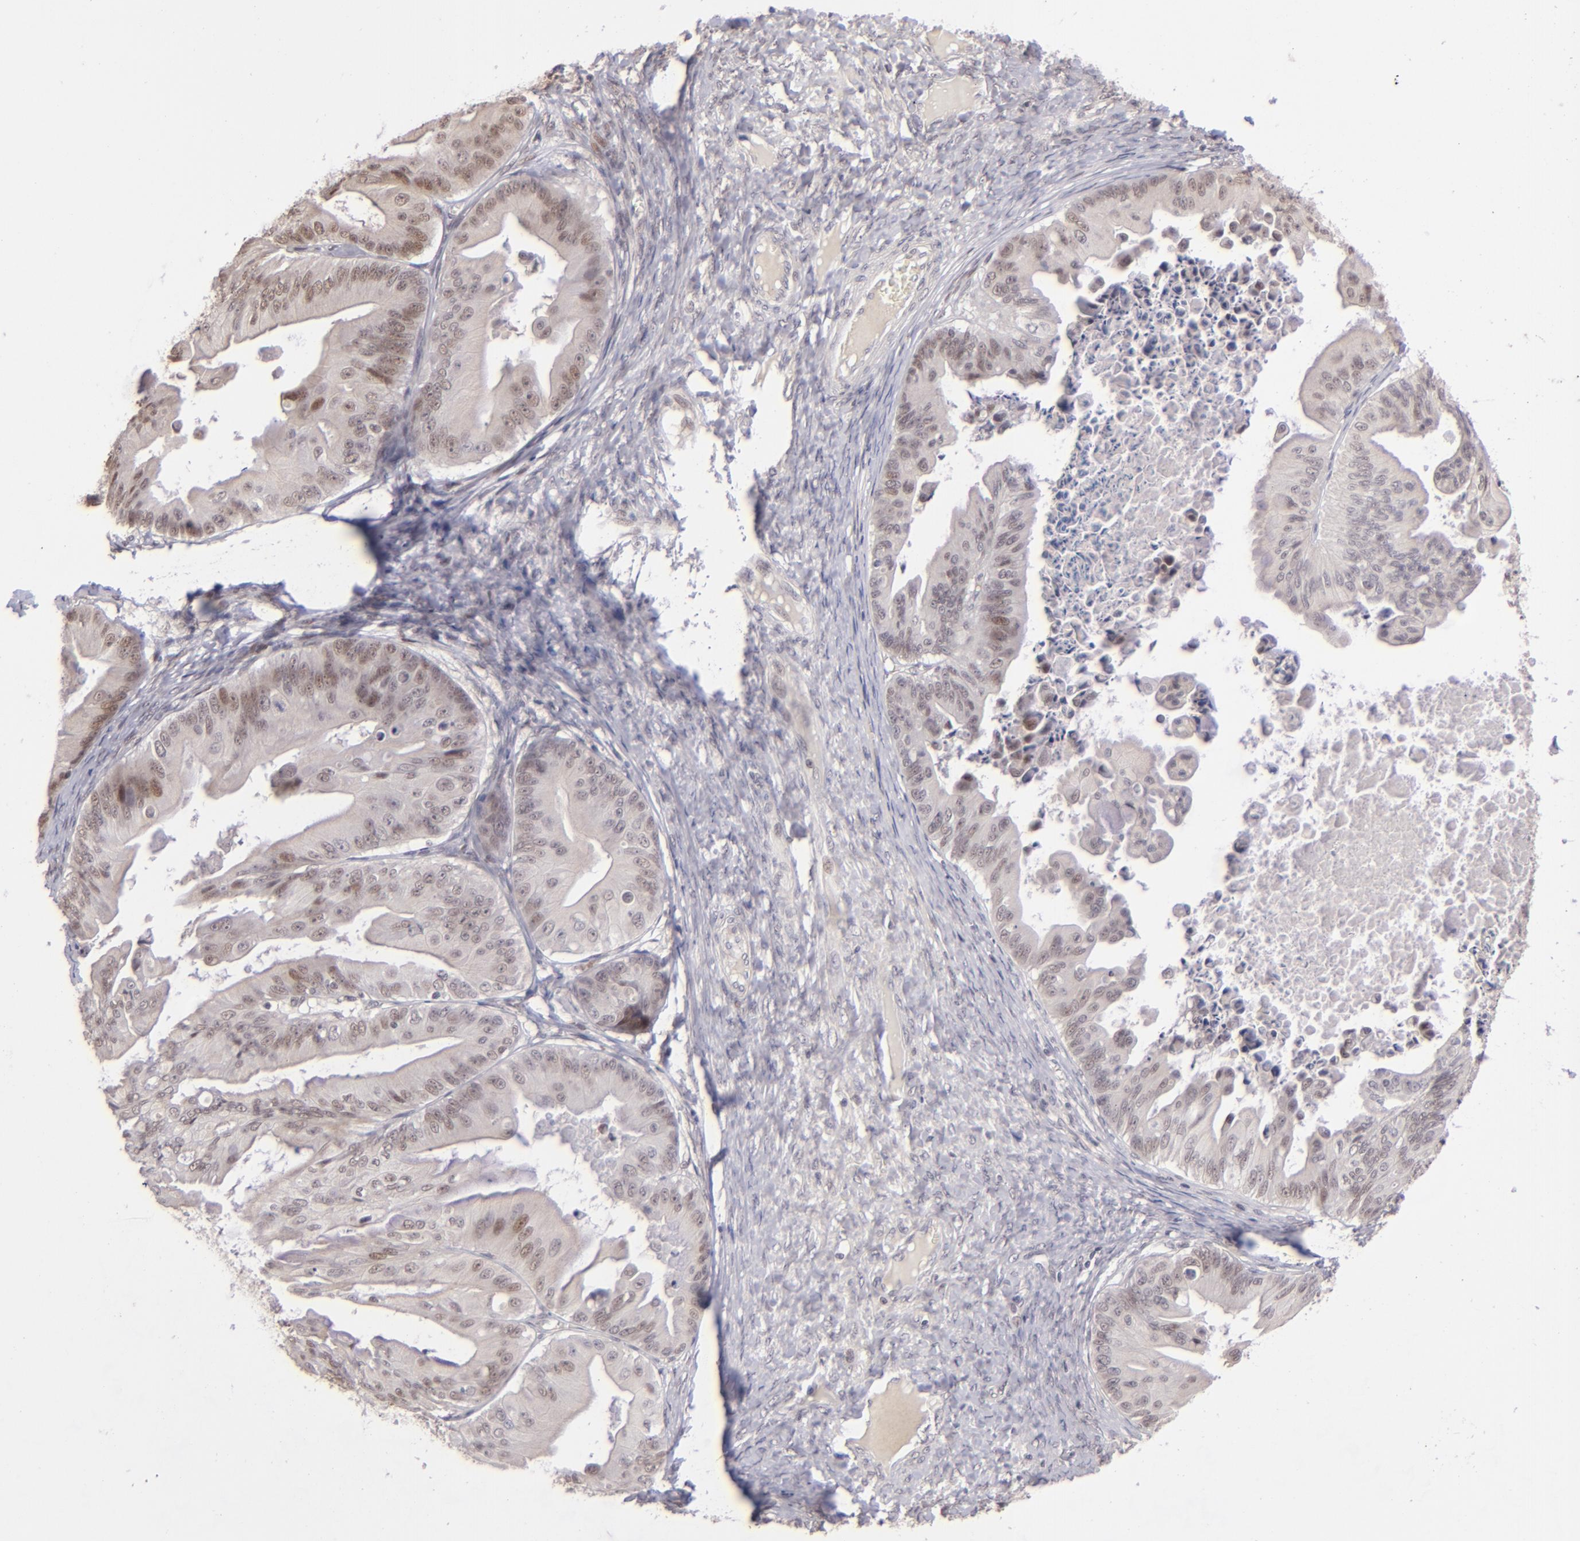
{"staining": {"intensity": "weak", "quantity": "<25%", "location": "nuclear"}, "tissue": "ovarian cancer", "cell_type": "Tumor cells", "image_type": "cancer", "snomed": [{"axis": "morphology", "description": "Cystadenocarcinoma, mucinous, NOS"}, {"axis": "topography", "description": "Ovary"}], "caption": "The histopathology image exhibits no staining of tumor cells in ovarian mucinous cystadenocarcinoma.", "gene": "RARB", "patient": {"sex": "female", "age": 37}}